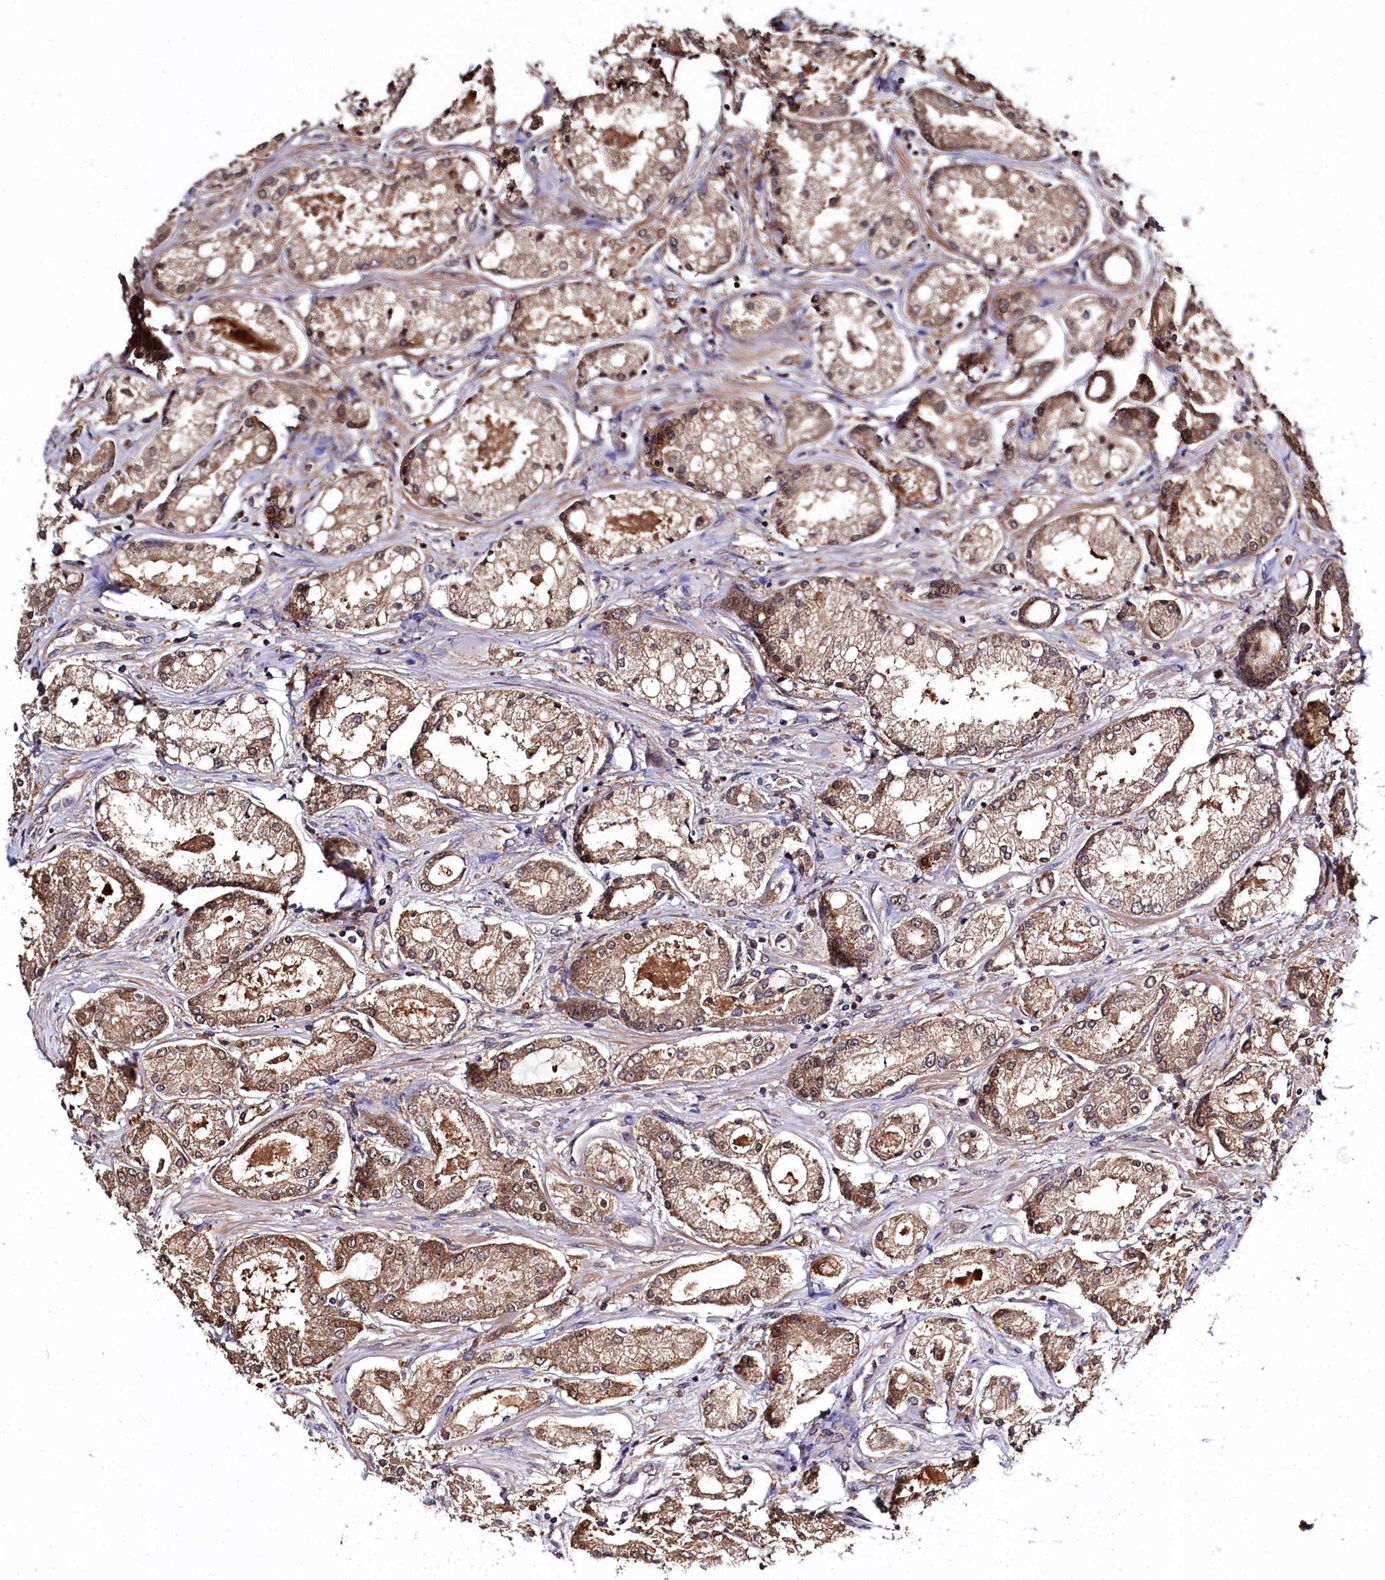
{"staining": {"intensity": "weak", "quantity": ">75%", "location": "cytoplasmic/membranous"}, "tissue": "prostate cancer", "cell_type": "Tumor cells", "image_type": "cancer", "snomed": [{"axis": "morphology", "description": "Adenocarcinoma, Low grade"}, {"axis": "topography", "description": "Prostate"}], "caption": "The immunohistochemical stain highlights weak cytoplasmic/membranous positivity in tumor cells of prostate low-grade adenocarcinoma tissue. The staining was performed using DAB, with brown indicating positive protein expression. Nuclei are stained blue with hematoxylin.", "gene": "C11orf54", "patient": {"sex": "male", "age": 68}}